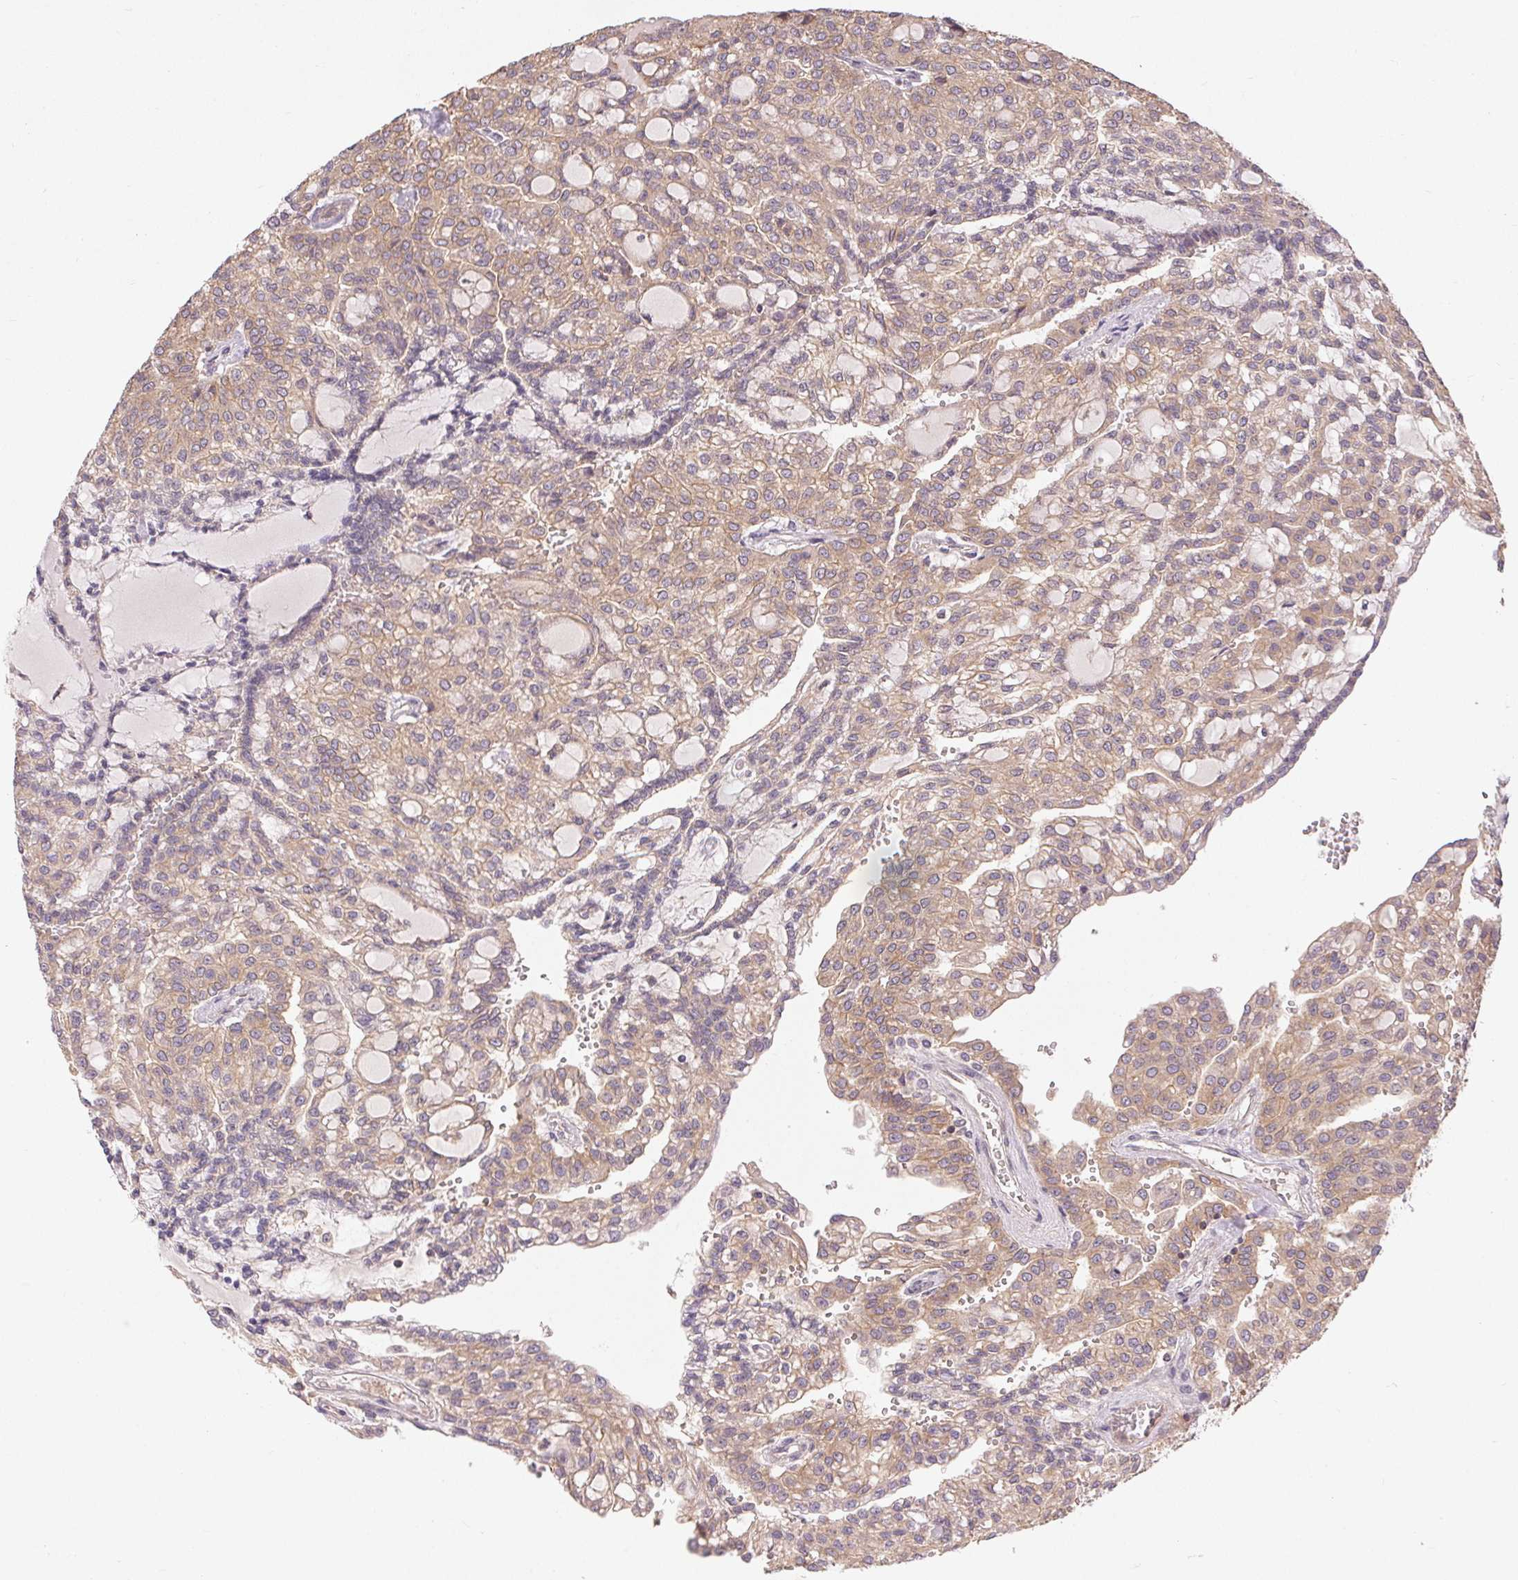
{"staining": {"intensity": "weak", "quantity": ">75%", "location": "cytoplasmic/membranous"}, "tissue": "renal cancer", "cell_type": "Tumor cells", "image_type": "cancer", "snomed": [{"axis": "morphology", "description": "Adenocarcinoma, NOS"}, {"axis": "topography", "description": "Kidney"}], "caption": "Protein expression analysis of renal cancer (adenocarcinoma) demonstrates weak cytoplasmic/membranous positivity in approximately >75% of tumor cells.", "gene": "MAPKAPK2", "patient": {"sex": "male", "age": 63}}